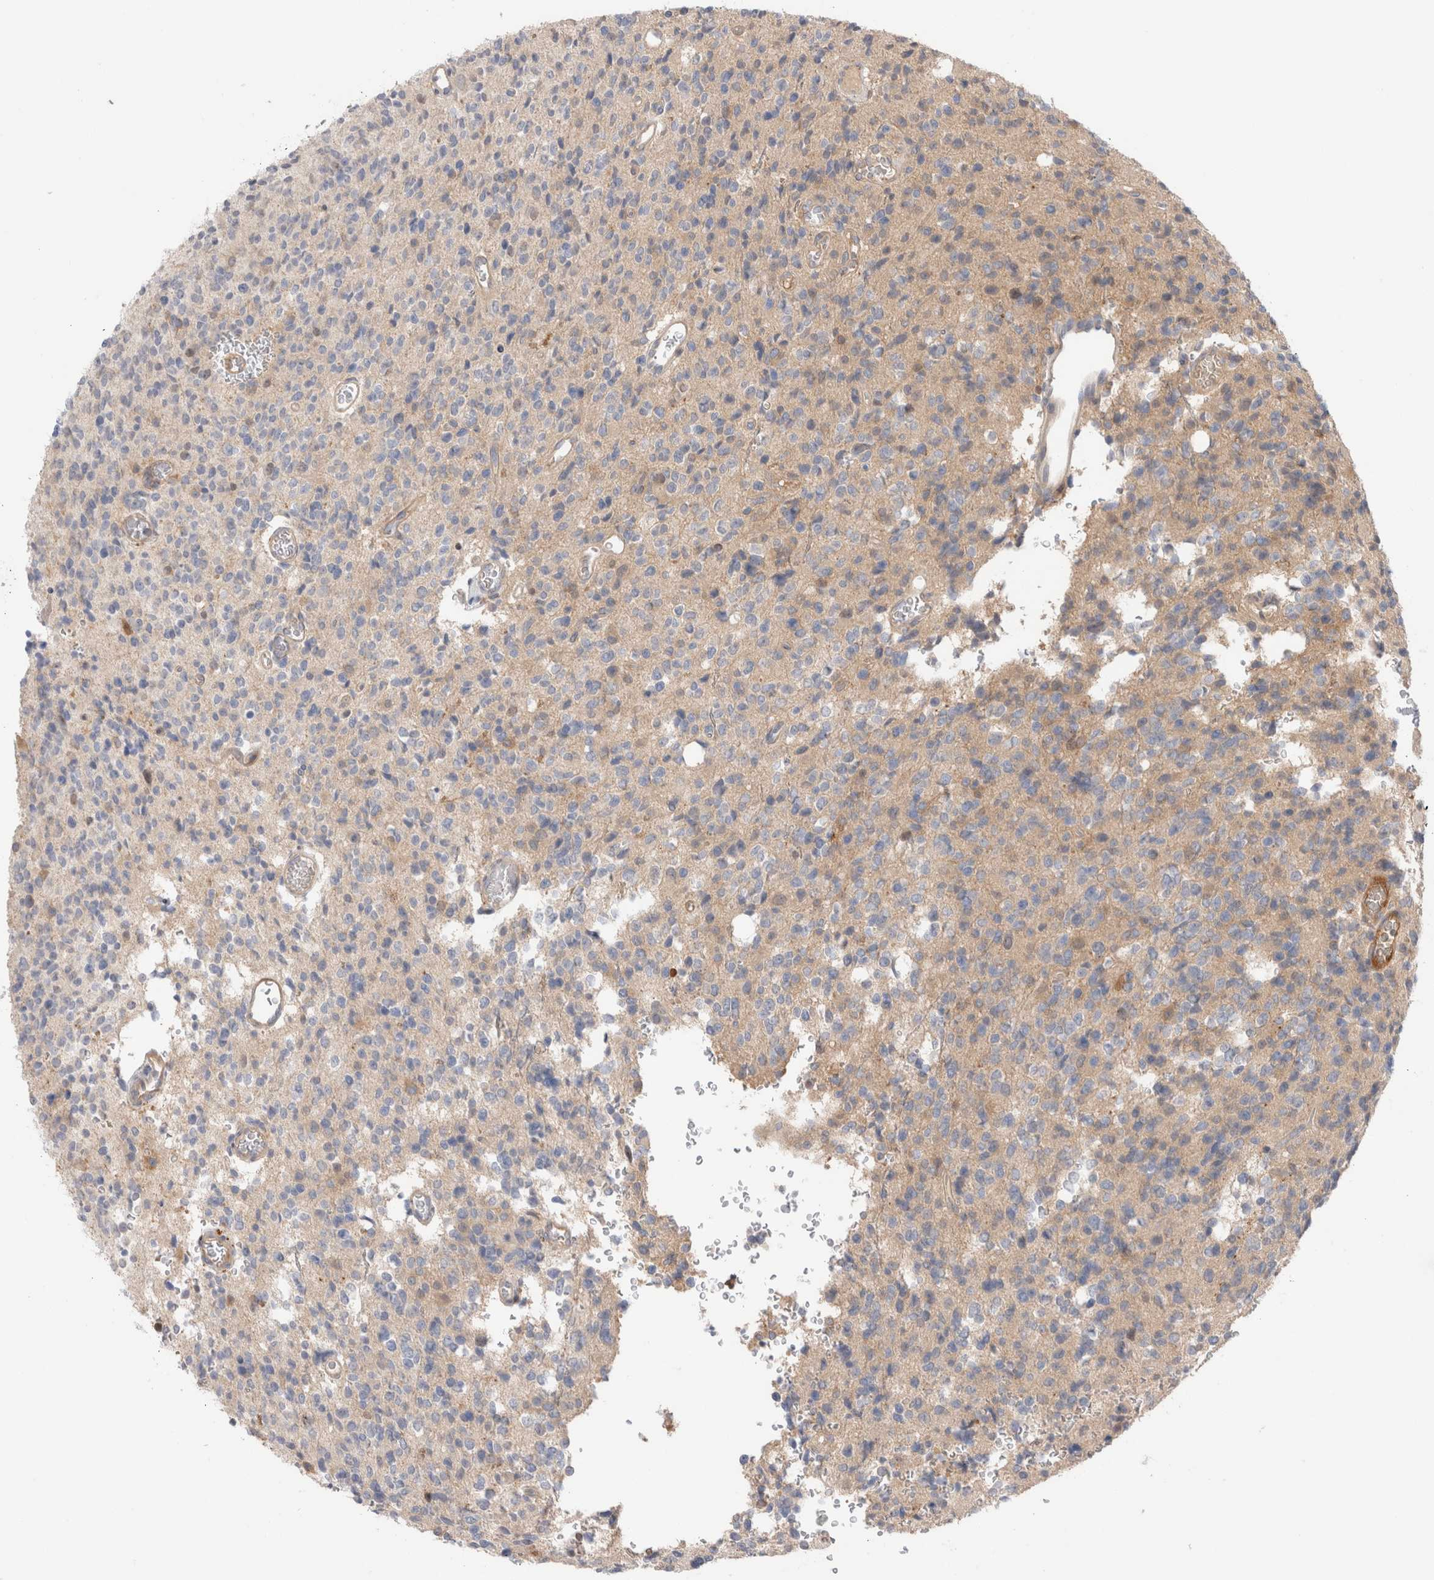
{"staining": {"intensity": "weak", "quantity": "25%-75%", "location": "cytoplasmic/membranous"}, "tissue": "glioma", "cell_type": "Tumor cells", "image_type": "cancer", "snomed": [{"axis": "morphology", "description": "Glioma, malignant, High grade"}, {"axis": "topography", "description": "Brain"}], "caption": "This is an image of immunohistochemistry staining of glioma, which shows weak positivity in the cytoplasmic/membranous of tumor cells.", "gene": "KLHL14", "patient": {"sex": "male", "age": 34}}